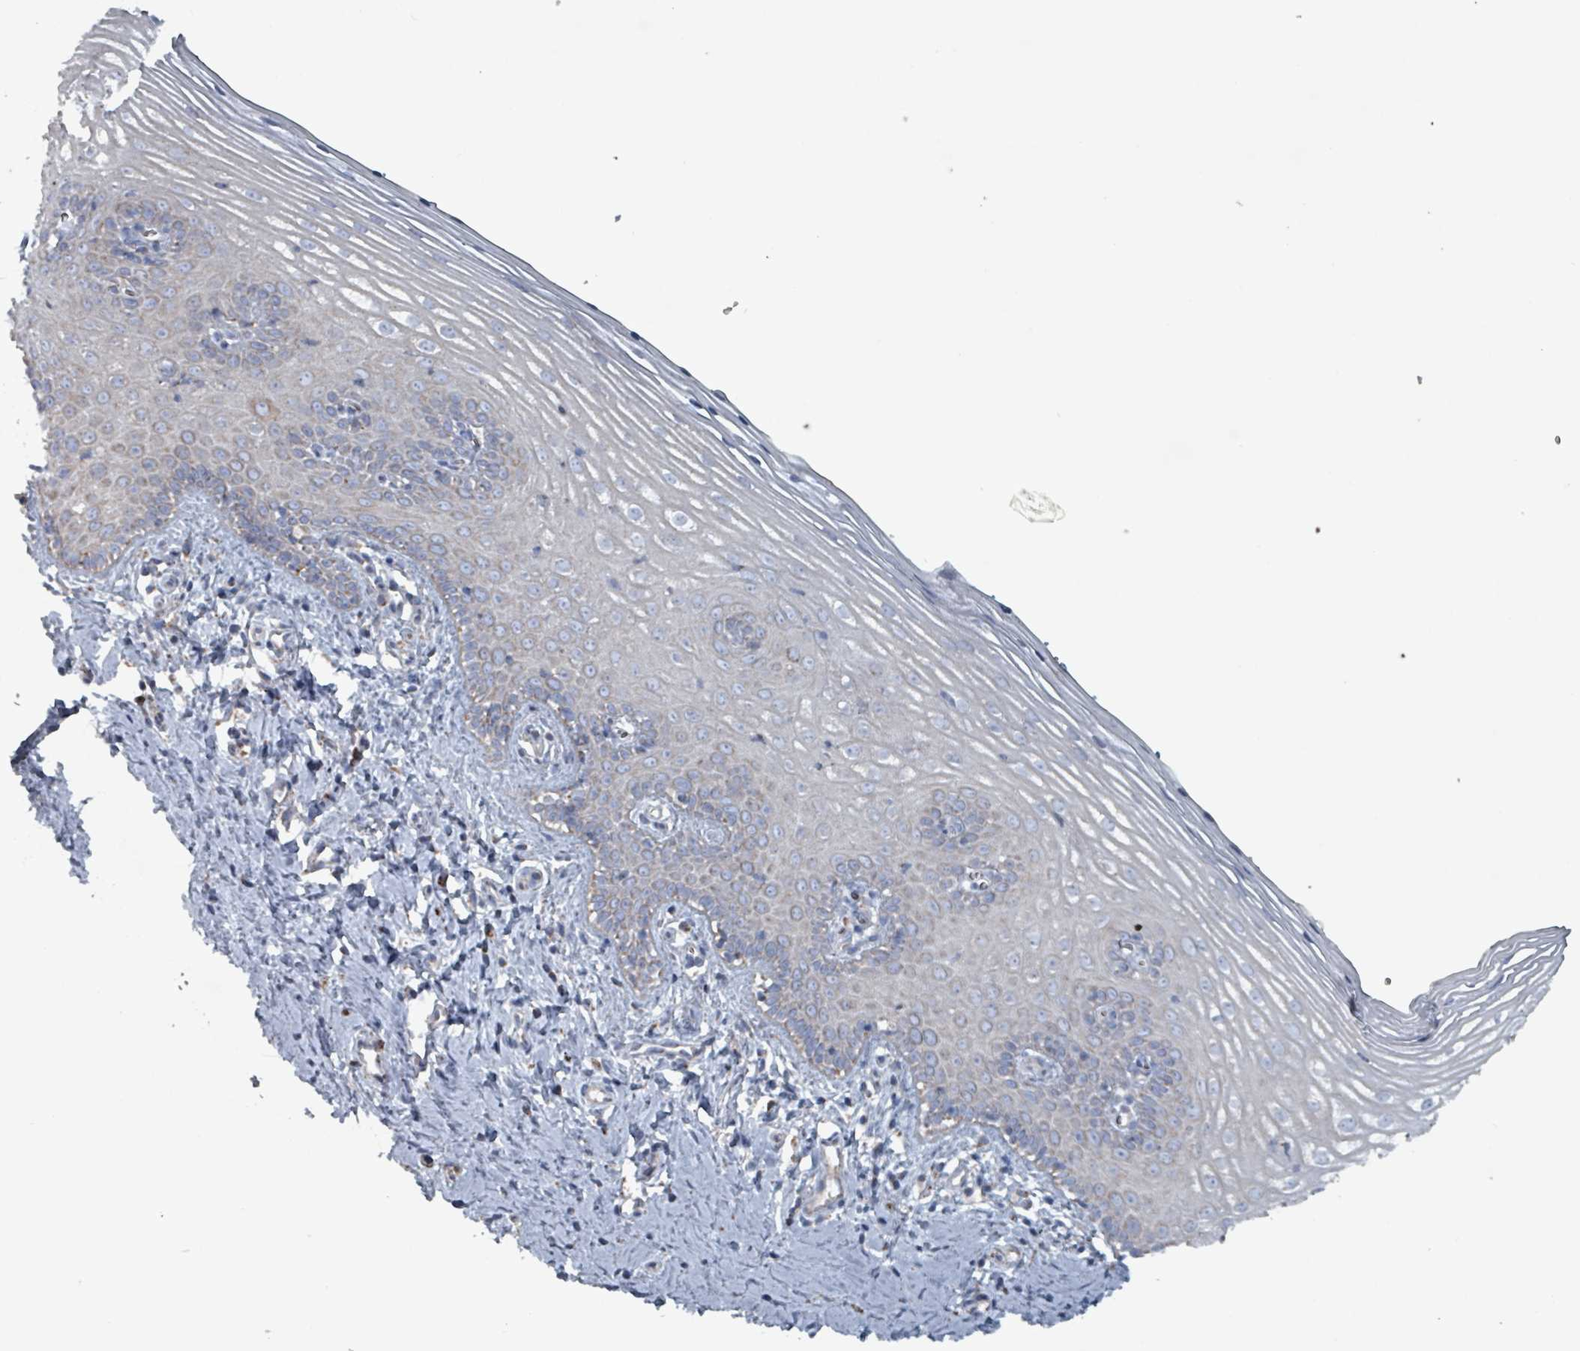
{"staining": {"intensity": "moderate", "quantity": "25%-75%", "location": "cytoplasmic/membranous"}, "tissue": "cervix", "cell_type": "Glandular cells", "image_type": "normal", "snomed": [{"axis": "morphology", "description": "Normal tissue, NOS"}, {"axis": "topography", "description": "Cervix"}], "caption": "This photomicrograph displays unremarkable cervix stained with IHC to label a protein in brown. The cytoplasmic/membranous of glandular cells show moderate positivity for the protein. Nuclei are counter-stained blue.", "gene": "ABHD18", "patient": {"sex": "female", "age": 44}}